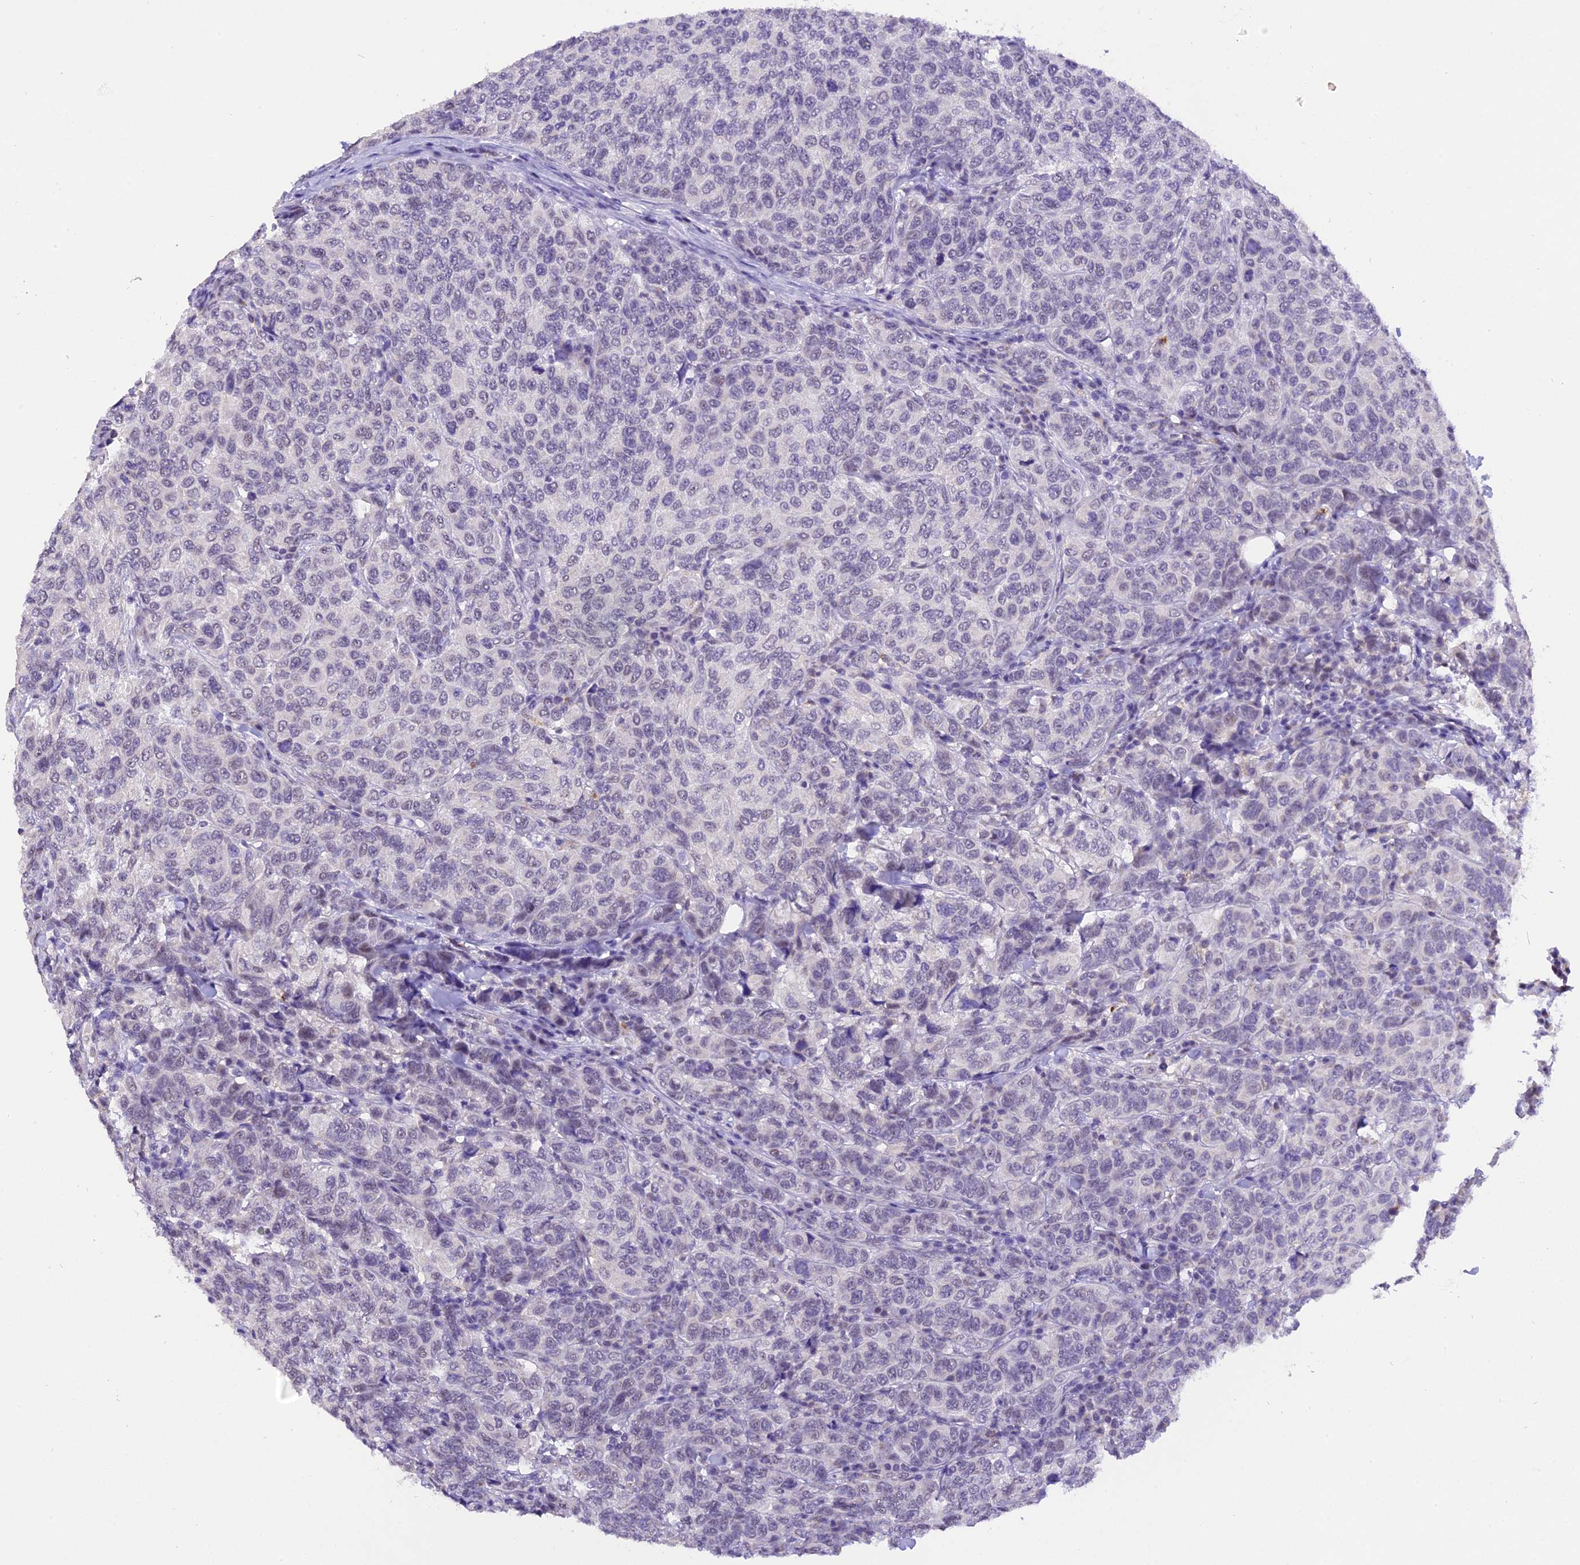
{"staining": {"intensity": "negative", "quantity": "none", "location": "none"}, "tissue": "breast cancer", "cell_type": "Tumor cells", "image_type": "cancer", "snomed": [{"axis": "morphology", "description": "Duct carcinoma"}, {"axis": "topography", "description": "Breast"}], "caption": "Image shows no significant protein positivity in tumor cells of breast intraductal carcinoma. (DAB immunohistochemistry, high magnification).", "gene": "AHSP", "patient": {"sex": "female", "age": 55}}